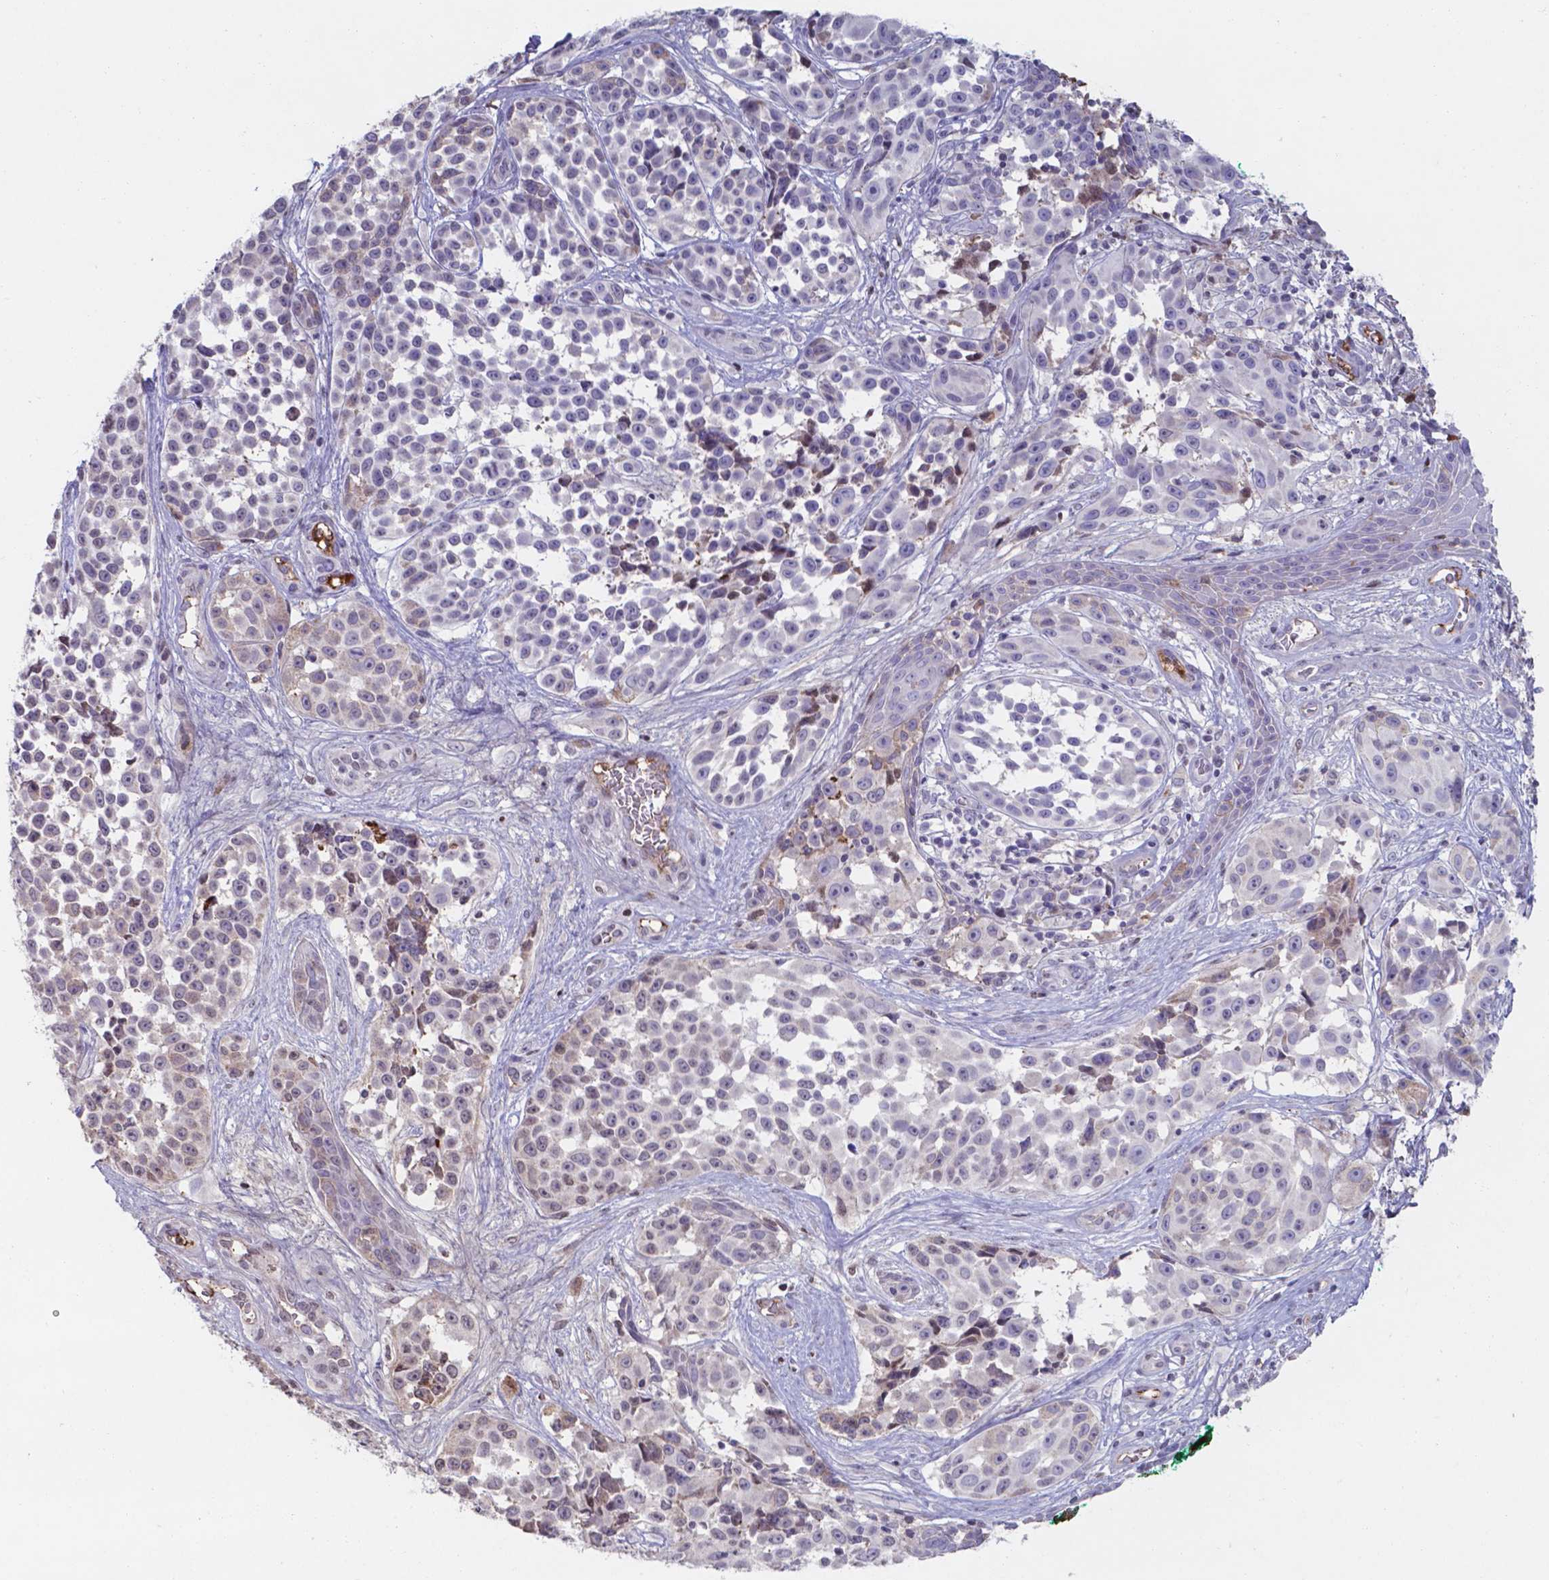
{"staining": {"intensity": "moderate", "quantity": "<25%", "location": "cytoplasmic/membranous"}, "tissue": "melanoma", "cell_type": "Tumor cells", "image_type": "cancer", "snomed": [{"axis": "morphology", "description": "Malignant melanoma, NOS"}, {"axis": "topography", "description": "Skin"}], "caption": "Malignant melanoma stained with IHC demonstrates moderate cytoplasmic/membranous staining in about <25% of tumor cells.", "gene": "SERPINA1", "patient": {"sex": "female", "age": 88}}